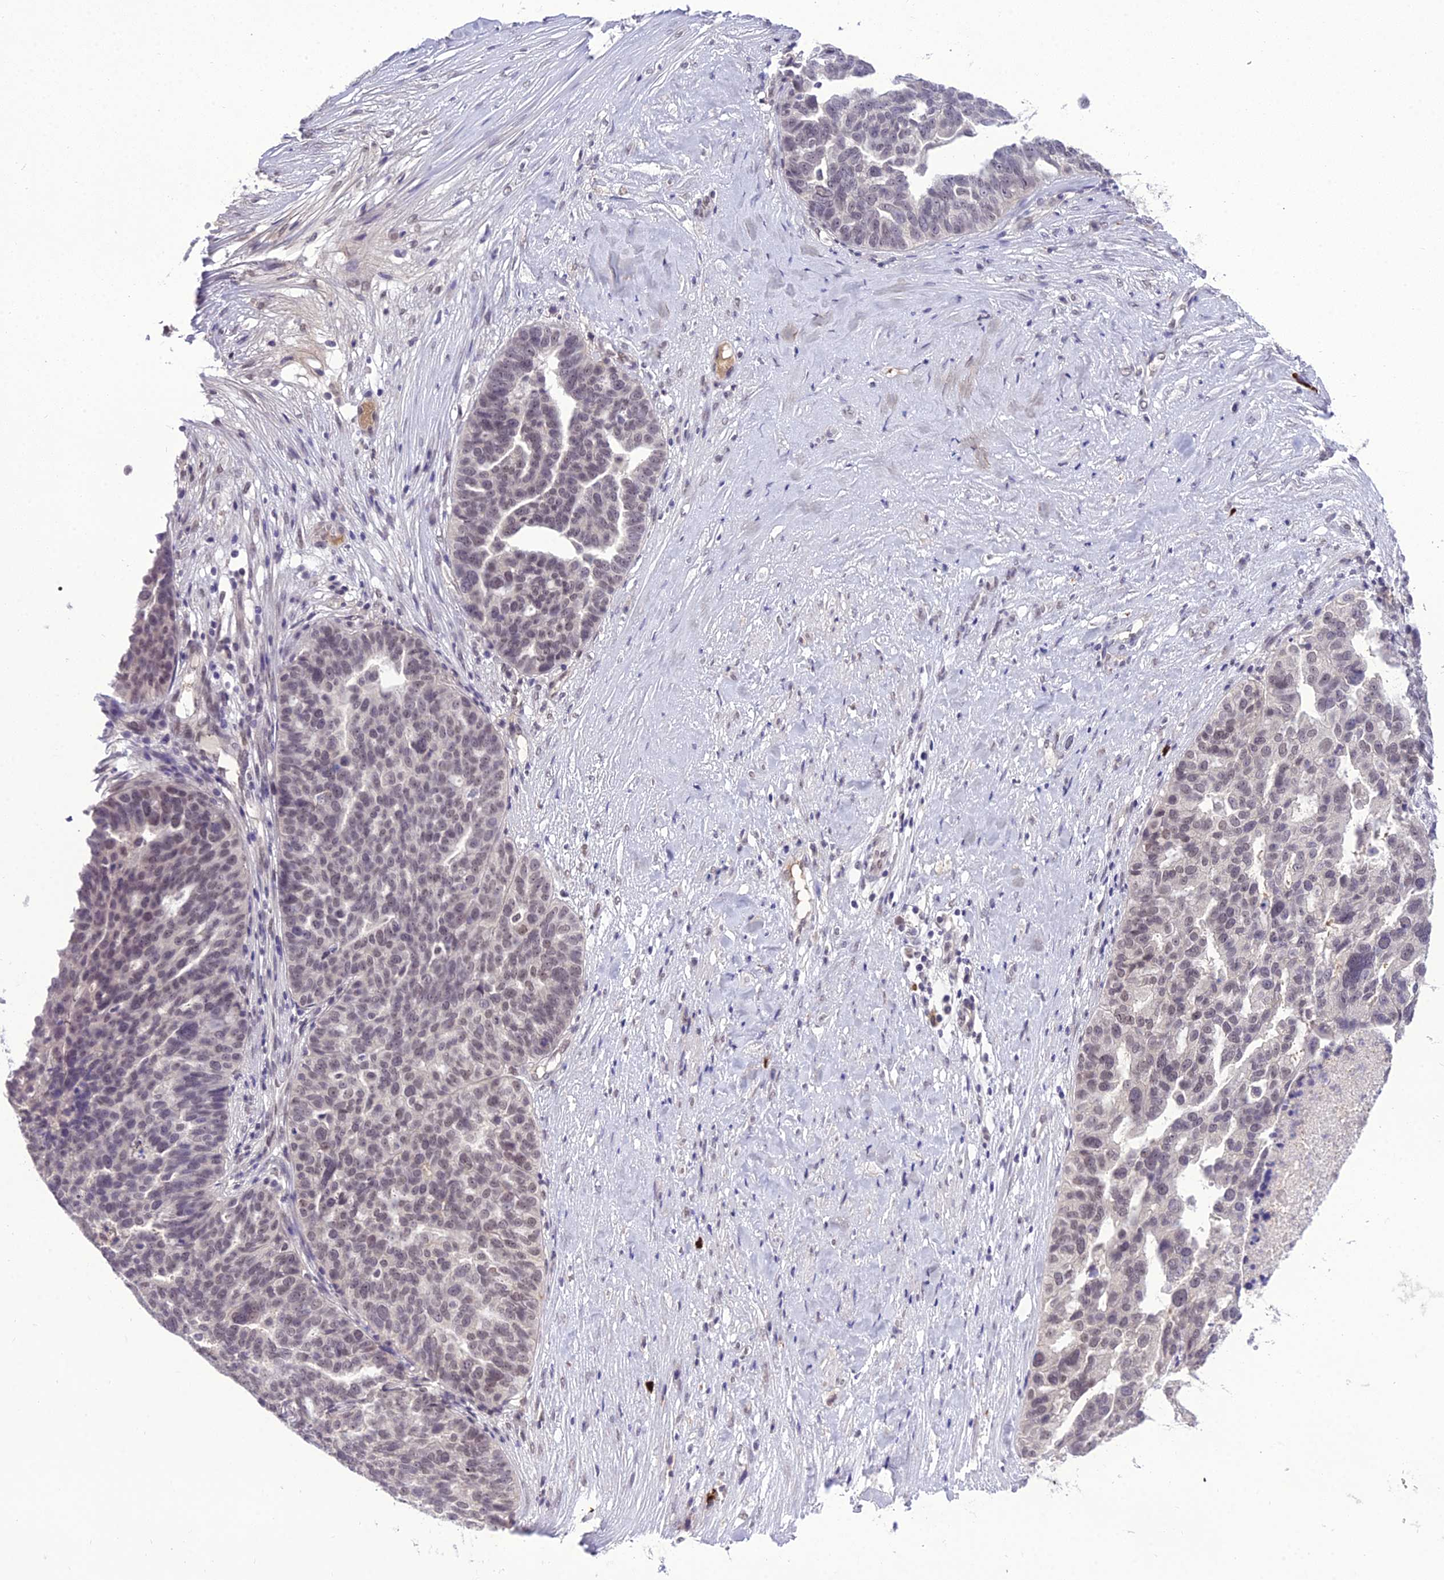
{"staining": {"intensity": "weak", "quantity": "25%-75%", "location": "nuclear"}, "tissue": "ovarian cancer", "cell_type": "Tumor cells", "image_type": "cancer", "snomed": [{"axis": "morphology", "description": "Cystadenocarcinoma, serous, NOS"}, {"axis": "topography", "description": "Ovary"}], "caption": "Immunohistochemical staining of human ovarian serous cystadenocarcinoma reveals low levels of weak nuclear positivity in approximately 25%-75% of tumor cells.", "gene": "SH3RF3", "patient": {"sex": "female", "age": 59}}